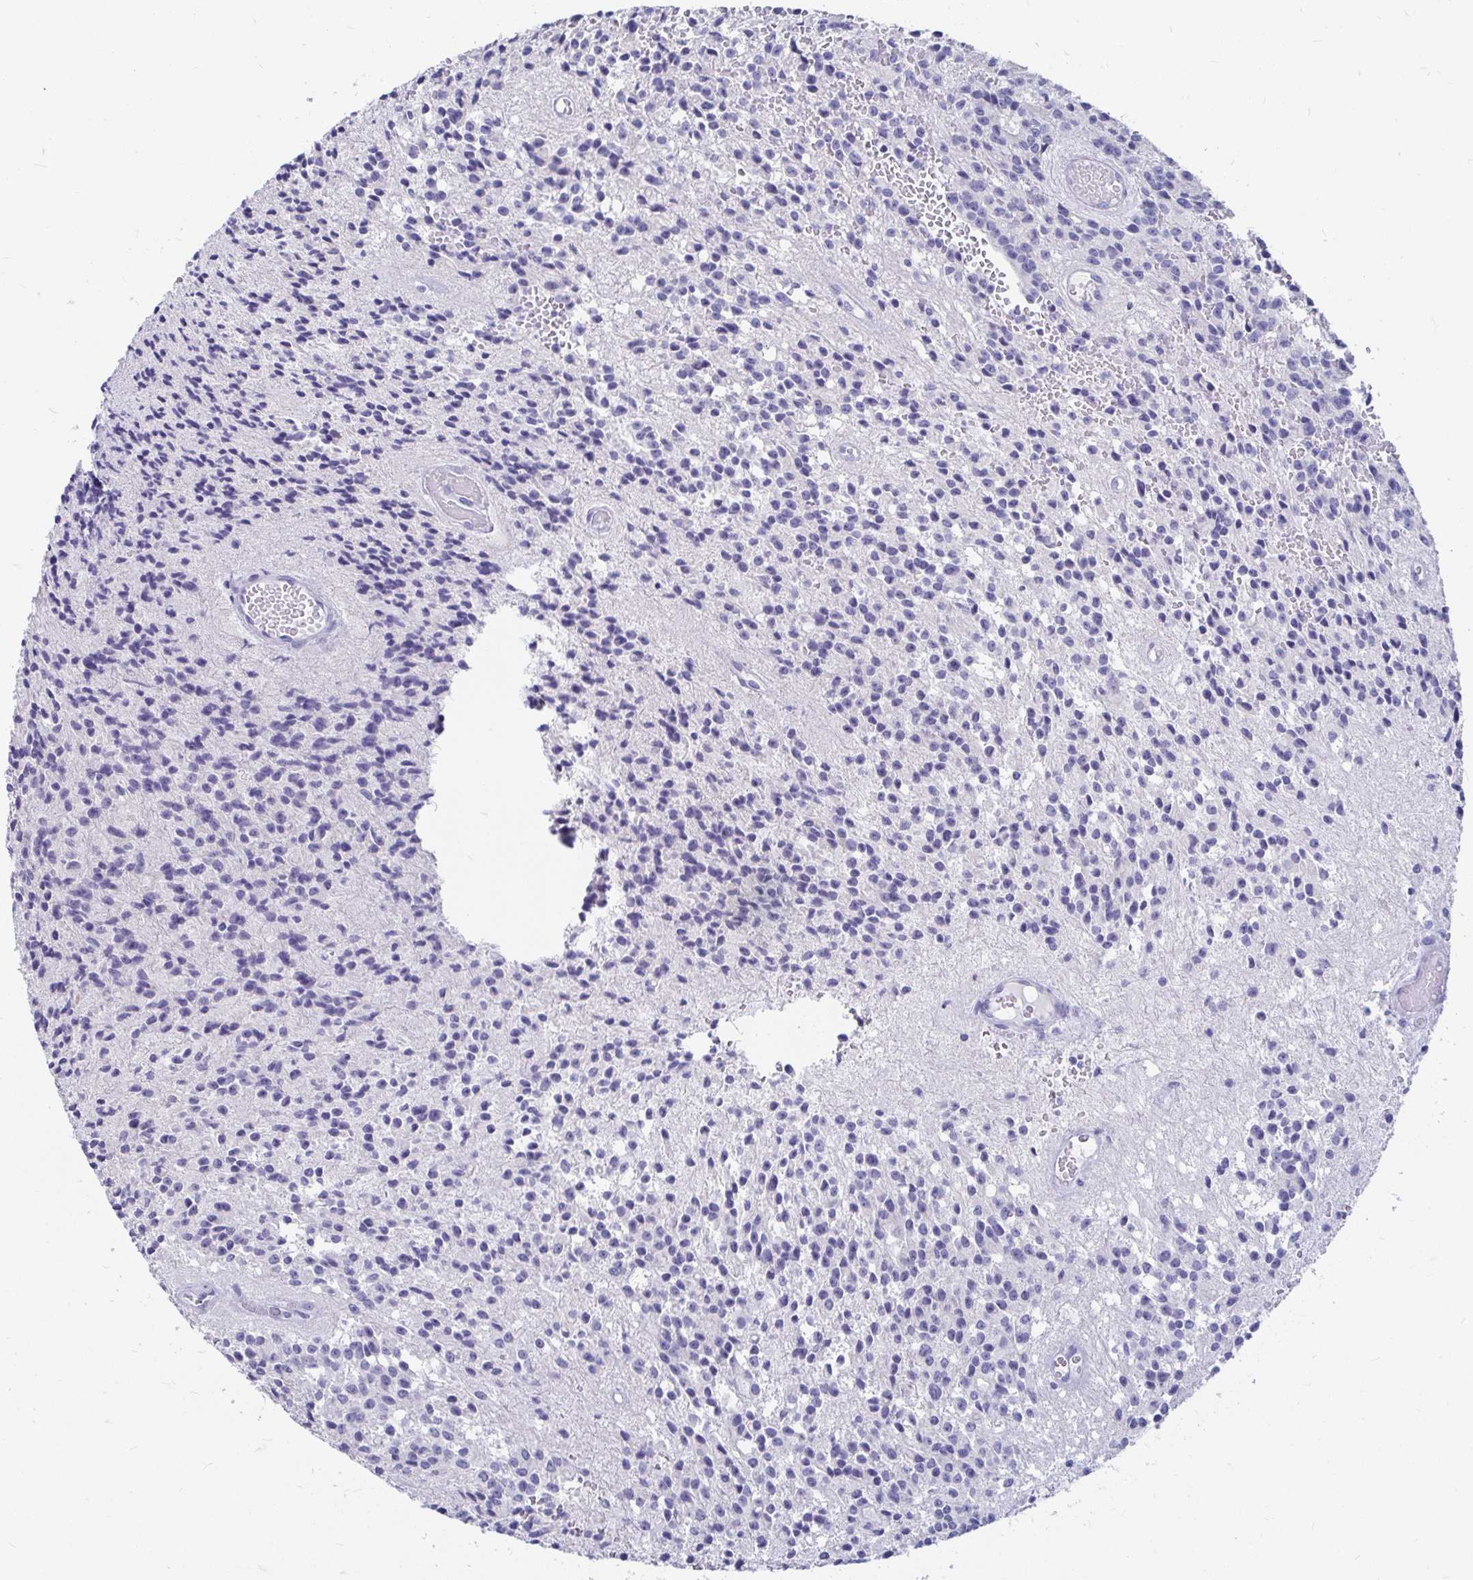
{"staining": {"intensity": "negative", "quantity": "none", "location": "none"}, "tissue": "glioma", "cell_type": "Tumor cells", "image_type": "cancer", "snomed": [{"axis": "morphology", "description": "Glioma, malignant, Low grade"}, {"axis": "topography", "description": "Brain"}], "caption": "This is a histopathology image of immunohistochemistry (IHC) staining of glioma, which shows no staining in tumor cells.", "gene": "PEG10", "patient": {"sex": "male", "age": 31}}